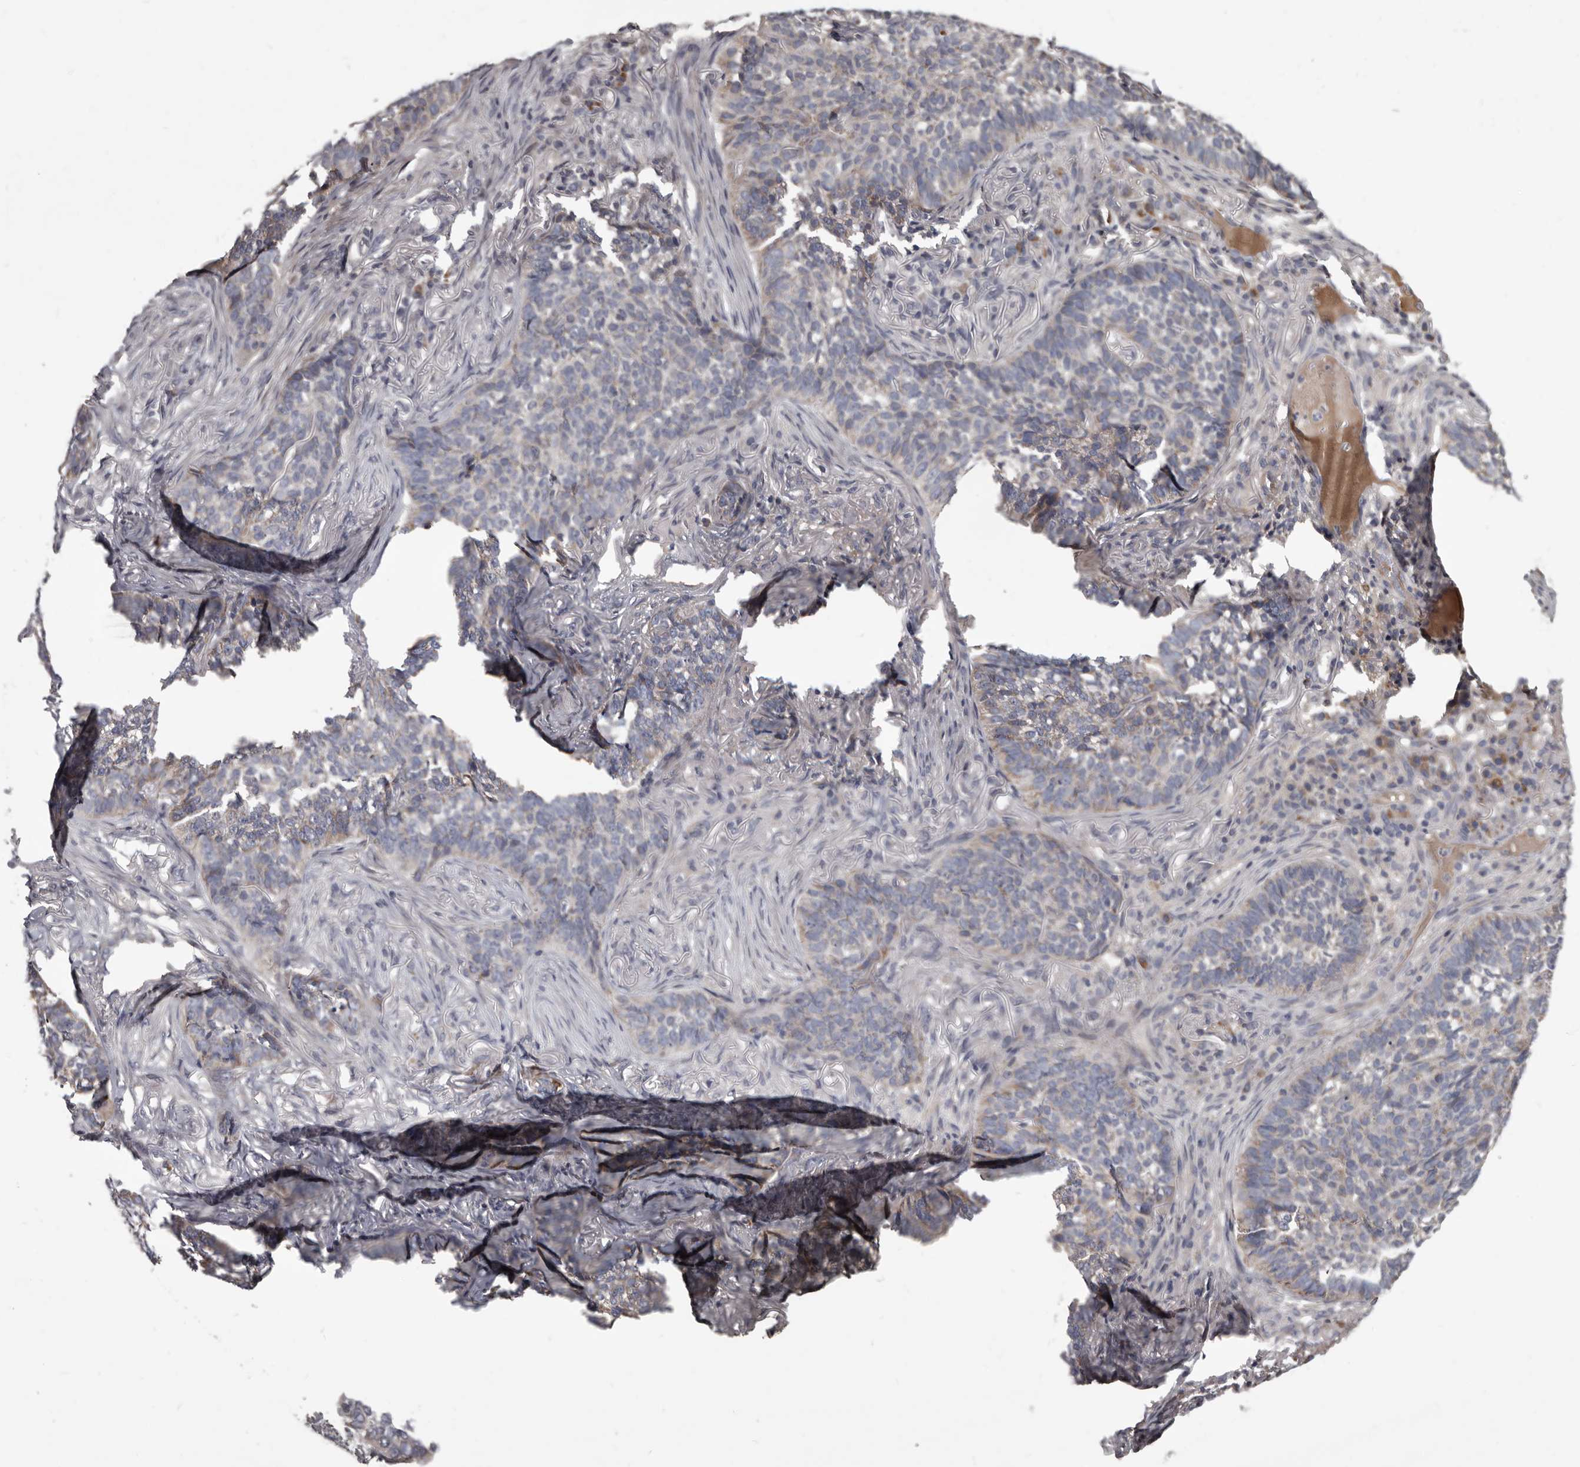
{"staining": {"intensity": "weak", "quantity": "<25%", "location": "cytoplasmic/membranous"}, "tissue": "skin cancer", "cell_type": "Tumor cells", "image_type": "cancer", "snomed": [{"axis": "morphology", "description": "Basal cell carcinoma"}, {"axis": "topography", "description": "Skin"}], "caption": "Tumor cells show no significant positivity in skin cancer (basal cell carcinoma). Brightfield microscopy of immunohistochemistry stained with DAB (brown) and hematoxylin (blue), captured at high magnification.", "gene": "ALDH5A1", "patient": {"sex": "male", "age": 85}}